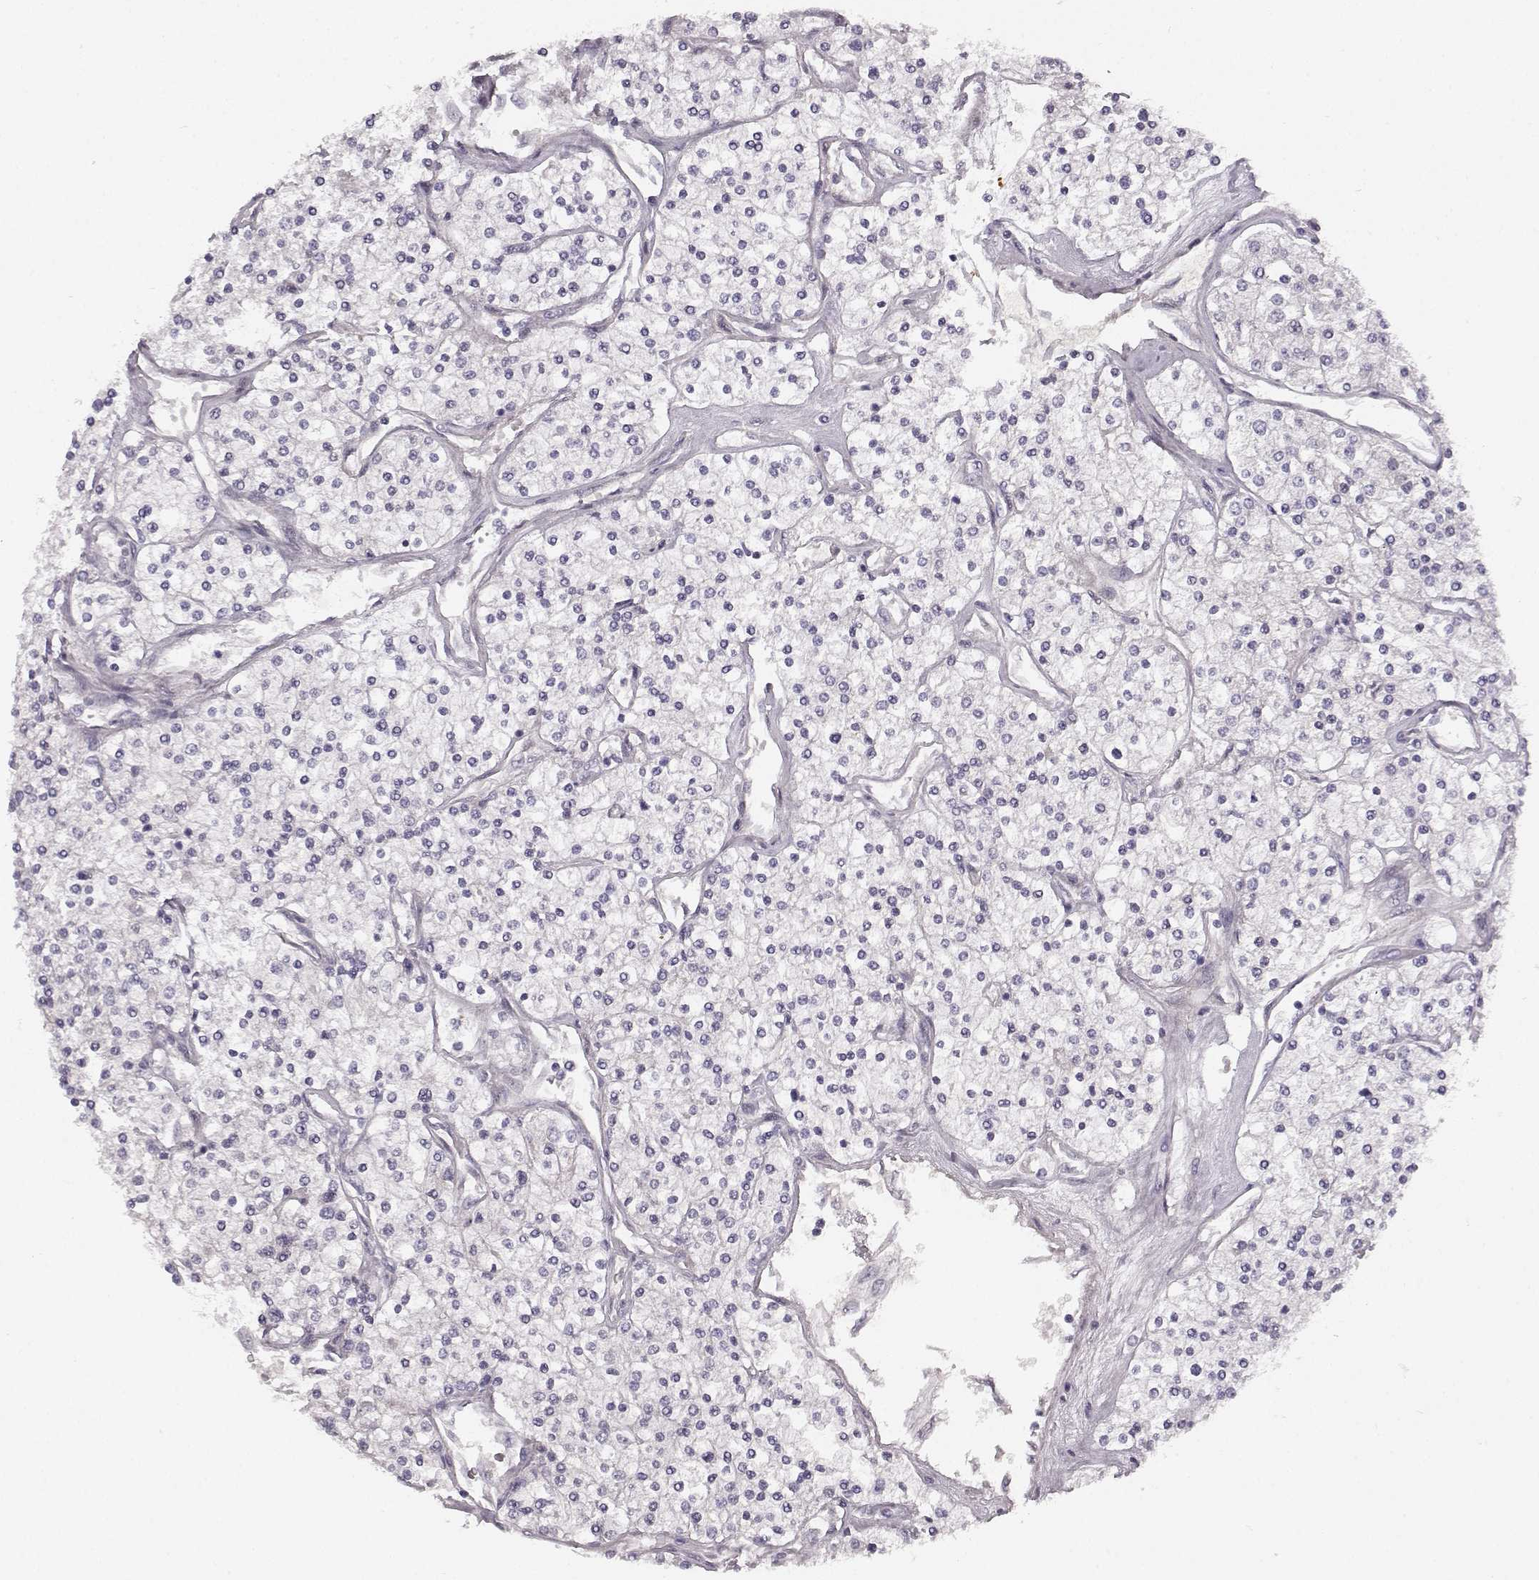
{"staining": {"intensity": "negative", "quantity": "none", "location": "none"}, "tissue": "renal cancer", "cell_type": "Tumor cells", "image_type": "cancer", "snomed": [{"axis": "morphology", "description": "Adenocarcinoma, NOS"}, {"axis": "topography", "description": "Kidney"}], "caption": "This is an immunohistochemistry micrograph of renal adenocarcinoma. There is no positivity in tumor cells.", "gene": "KIAA0319", "patient": {"sex": "male", "age": 80}}